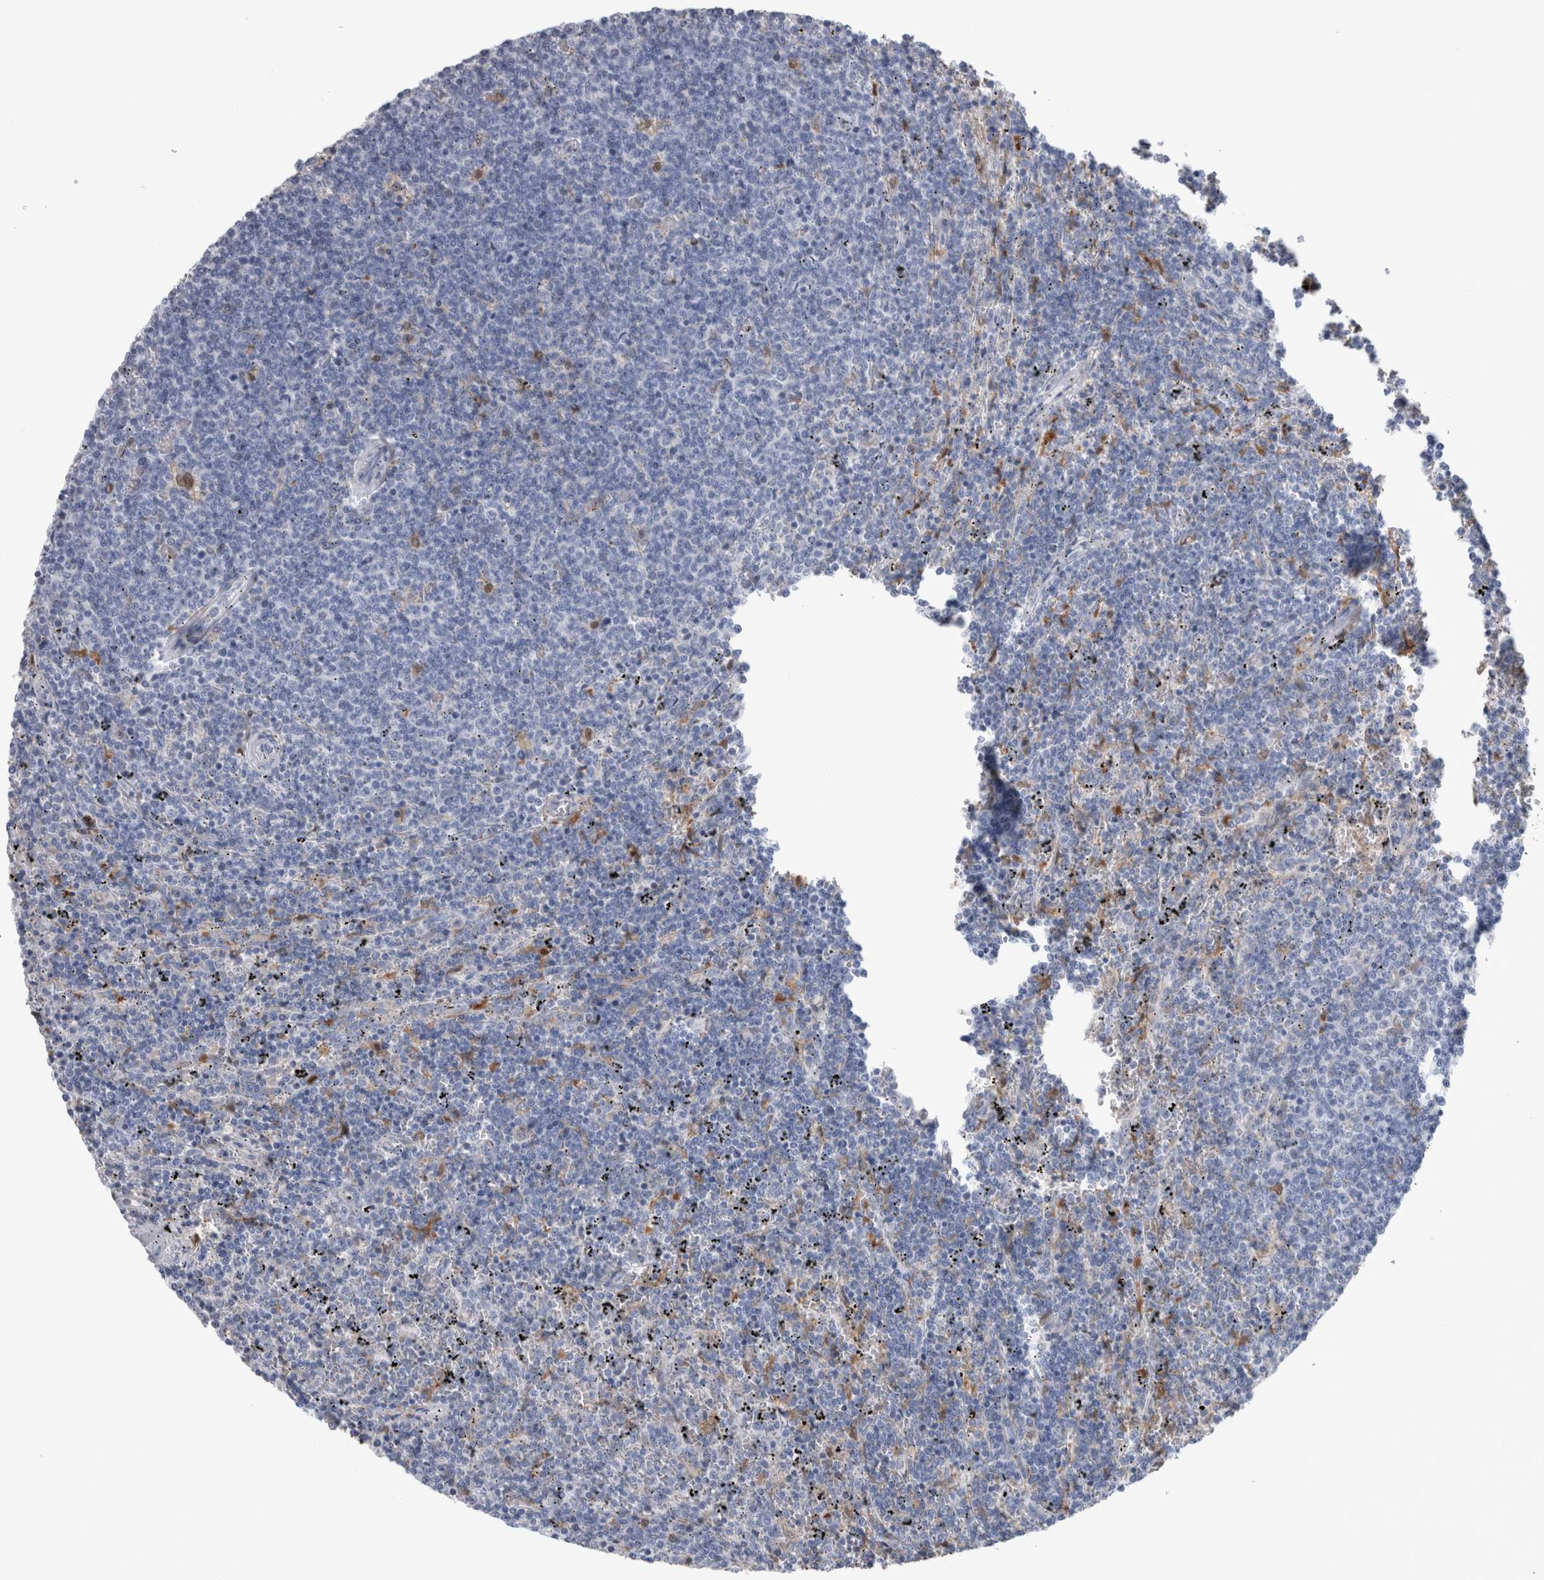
{"staining": {"intensity": "negative", "quantity": "none", "location": "none"}, "tissue": "lymphoma", "cell_type": "Tumor cells", "image_type": "cancer", "snomed": [{"axis": "morphology", "description": "Malignant lymphoma, non-Hodgkin's type, Low grade"}, {"axis": "topography", "description": "Spleen"}], "caption": "High power microscopy micrograph of an immunohistochemistry (IHC) histopathology image of lymphoma, revealing no significant positivity in tumor cells. The staining is performed using DAB brown chromogen with nuclei counter-stained in using hematoxylin.", "gene": "CA8", "patient": {"sex": "female", "age": 50}}